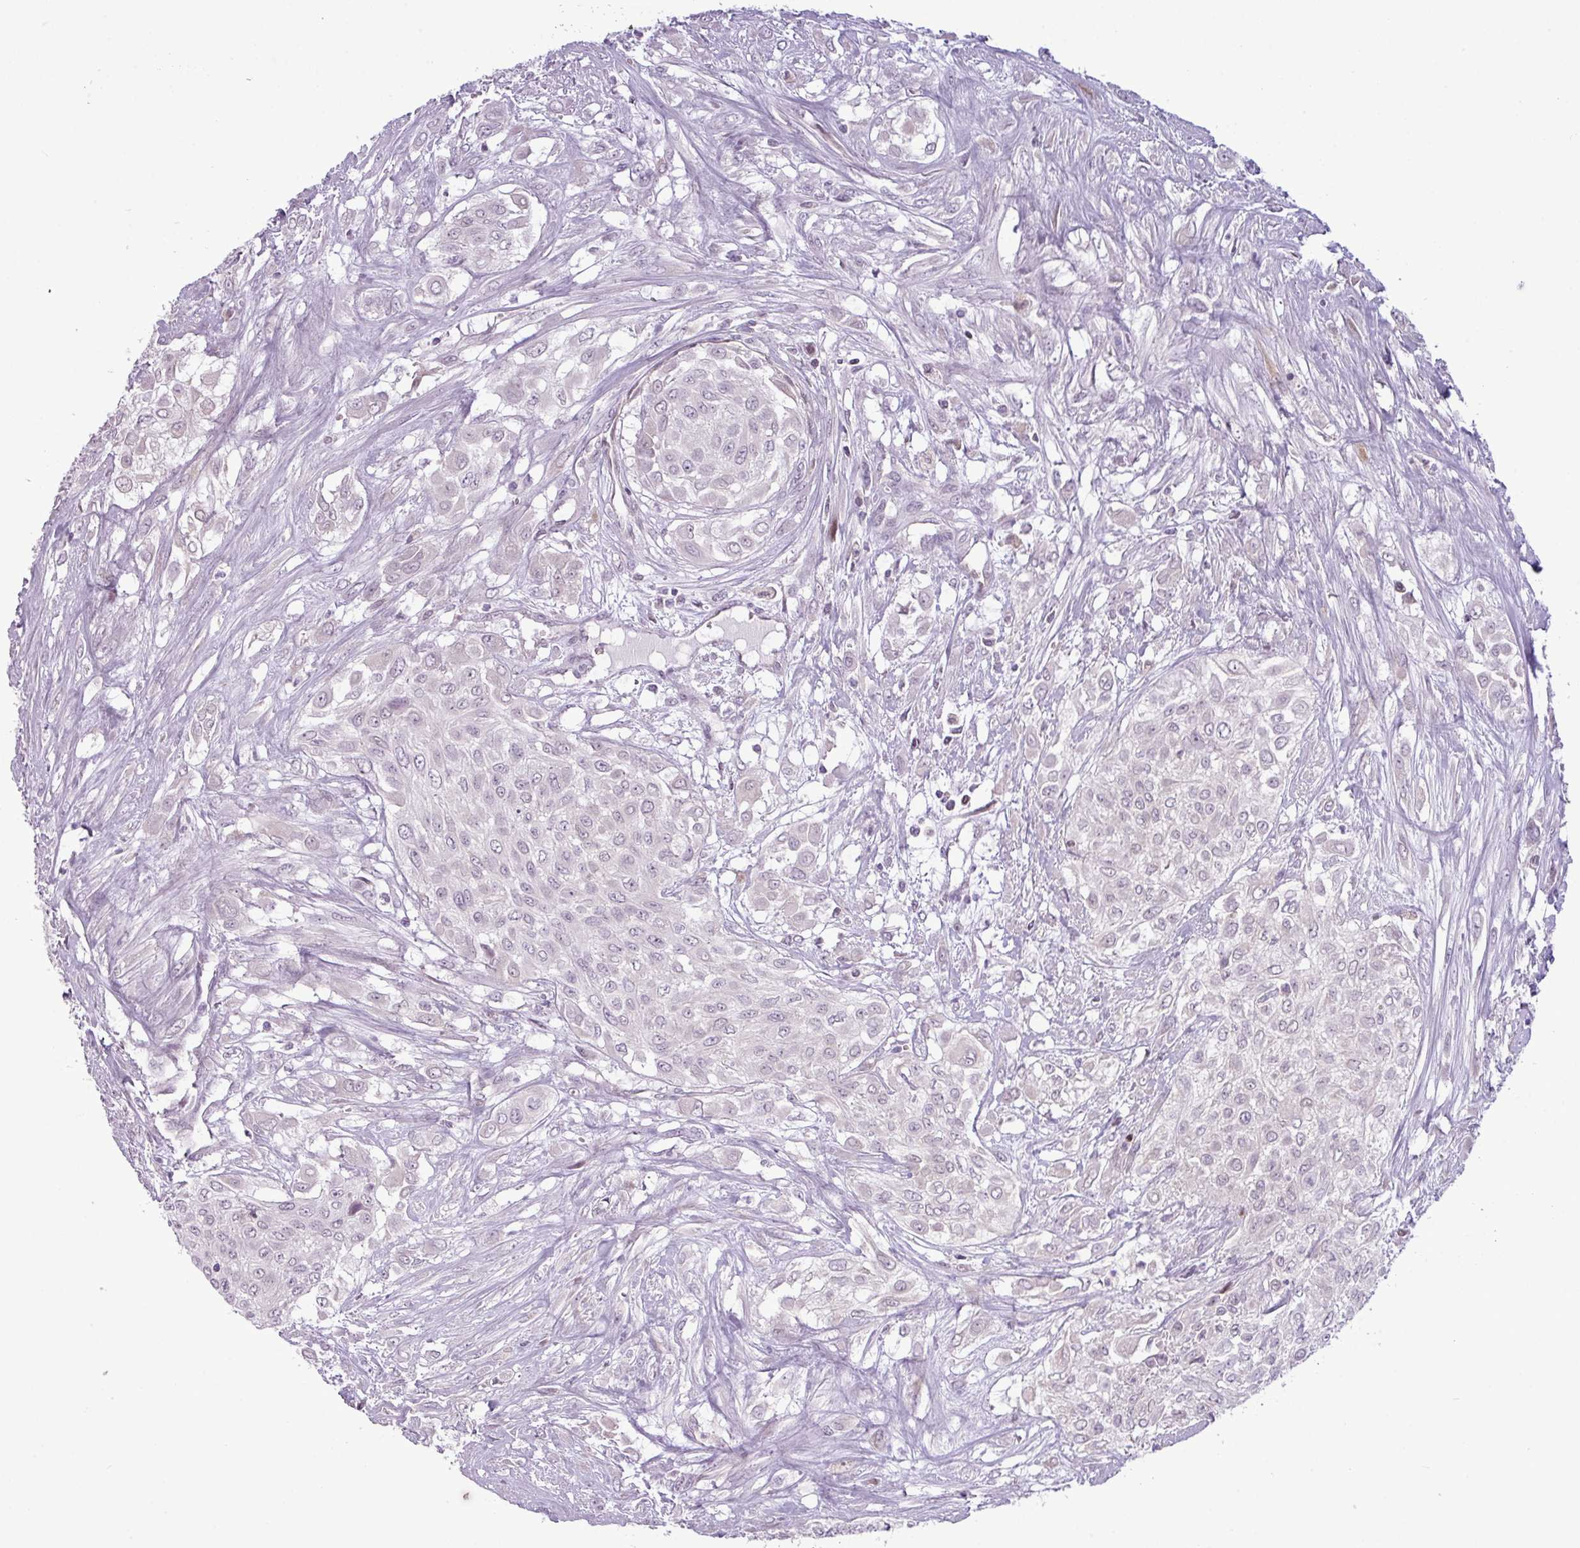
{"staining": {"intensity": "negative", "quantity": "none", "location": "none"}, "tissue": "urothelial cancer", "cell_type": "Tumor cells", "image_type": "cancer", "snomed": [{"axis": "morphology", "description": "Urothelial carcinoma, High grade"}, {"axis": "topography", "description": "Urinary bladder"}], "caption": "Urothelial cancer stained for a protein using immunohistochemistry reveals no positivity tumor cells.", "gene": "SLC66A2", "patient": {"sex": "male", "age": 67}}